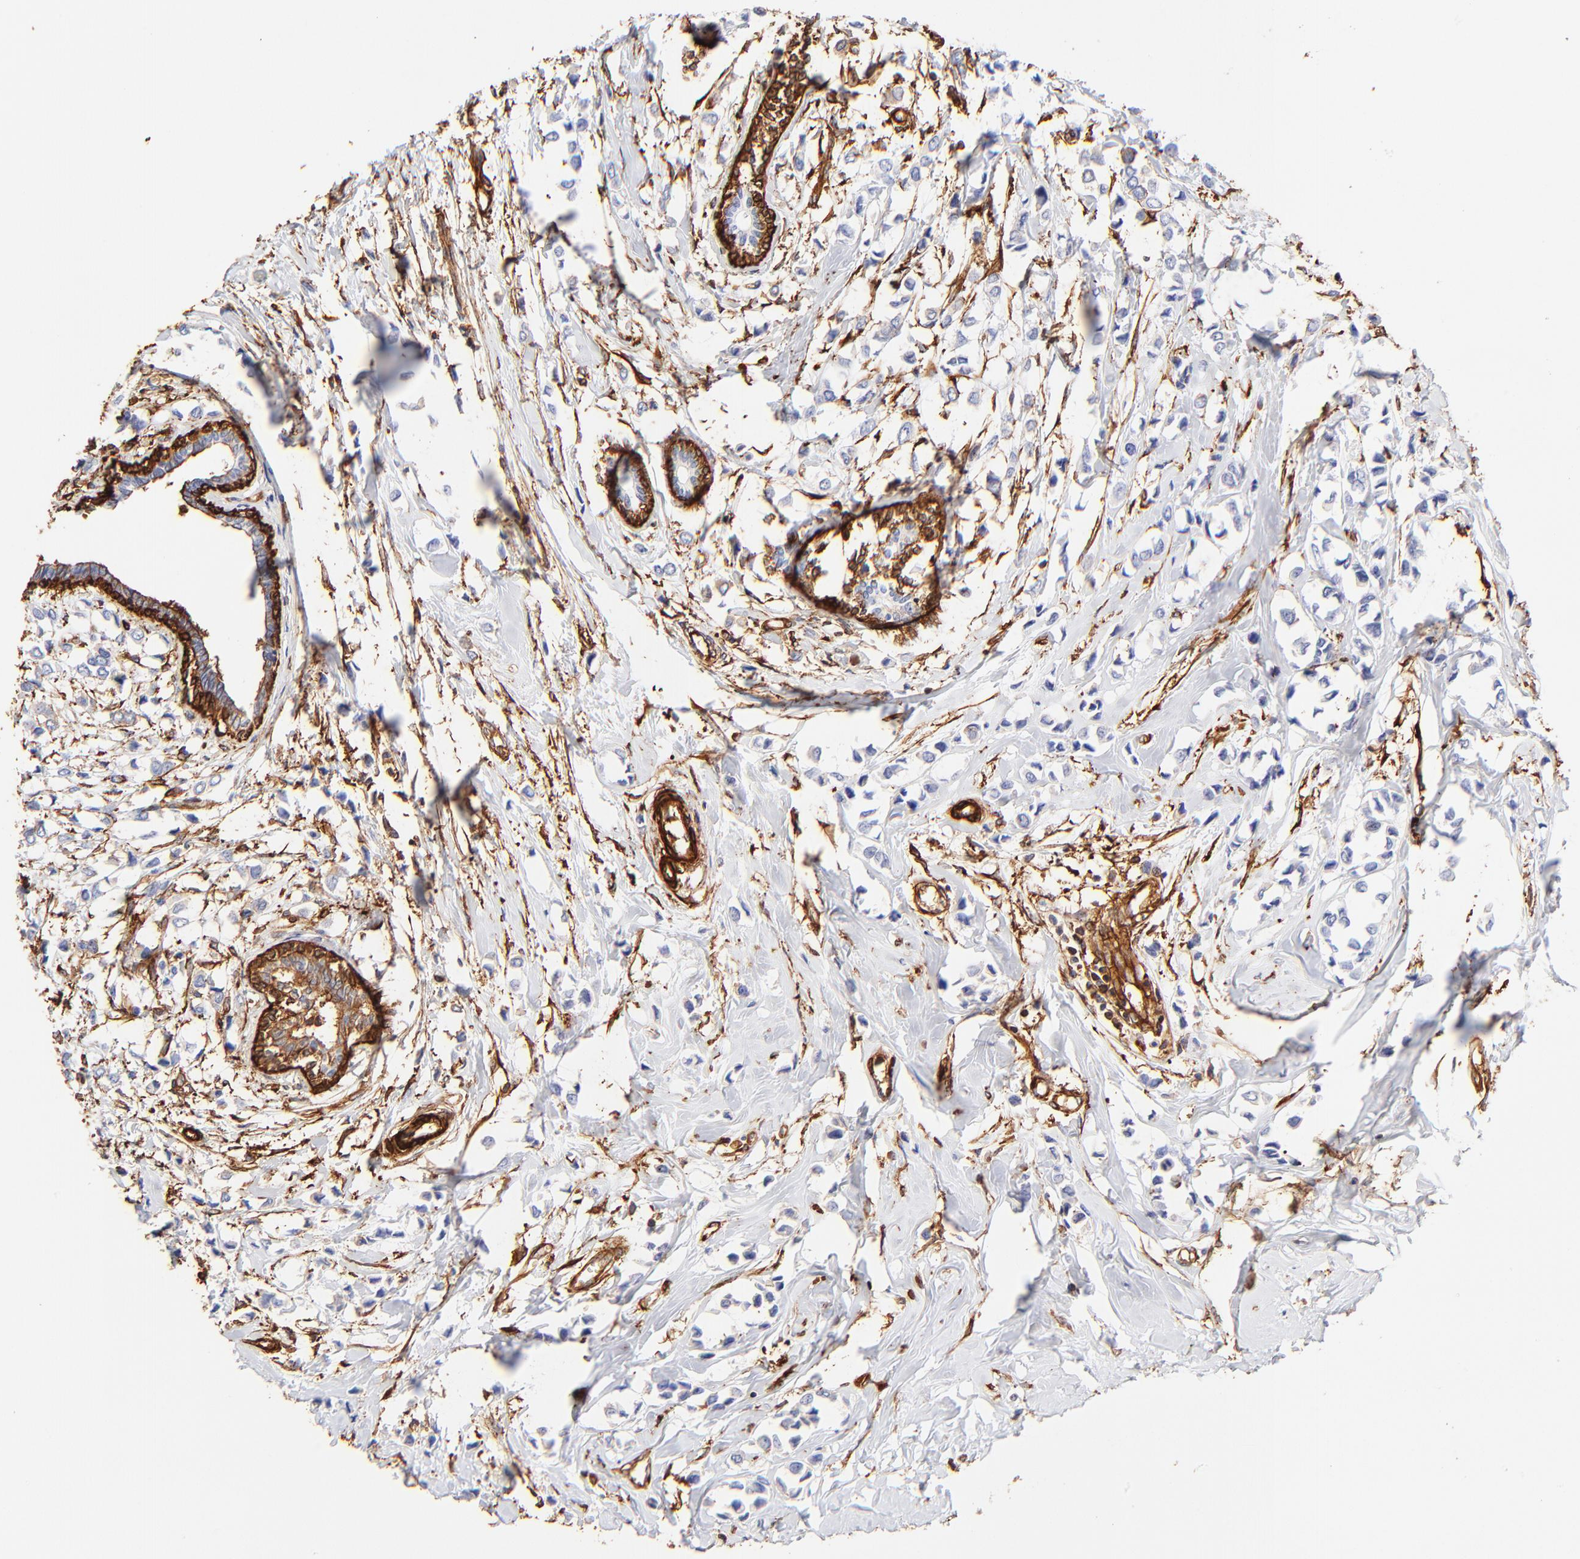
{"staining": {"intensity": "negative", "quantity": "none", "location": "none"}, "tissue": "breast cancer", "cell_type": "Tumor cells", "image_type": "cancer", "snomed": [{"axis": "morphology", "description": "Lobular carcinoma"}, {"axis": "topography", "description": "Breast"}], "caption": "Breast cancer (lobular carcinoma) was stained to show a protein in brown. There is no significant staining in tumor cells.", "gene": "FLNA", "patient": {"sex": "female", "age": 51}}